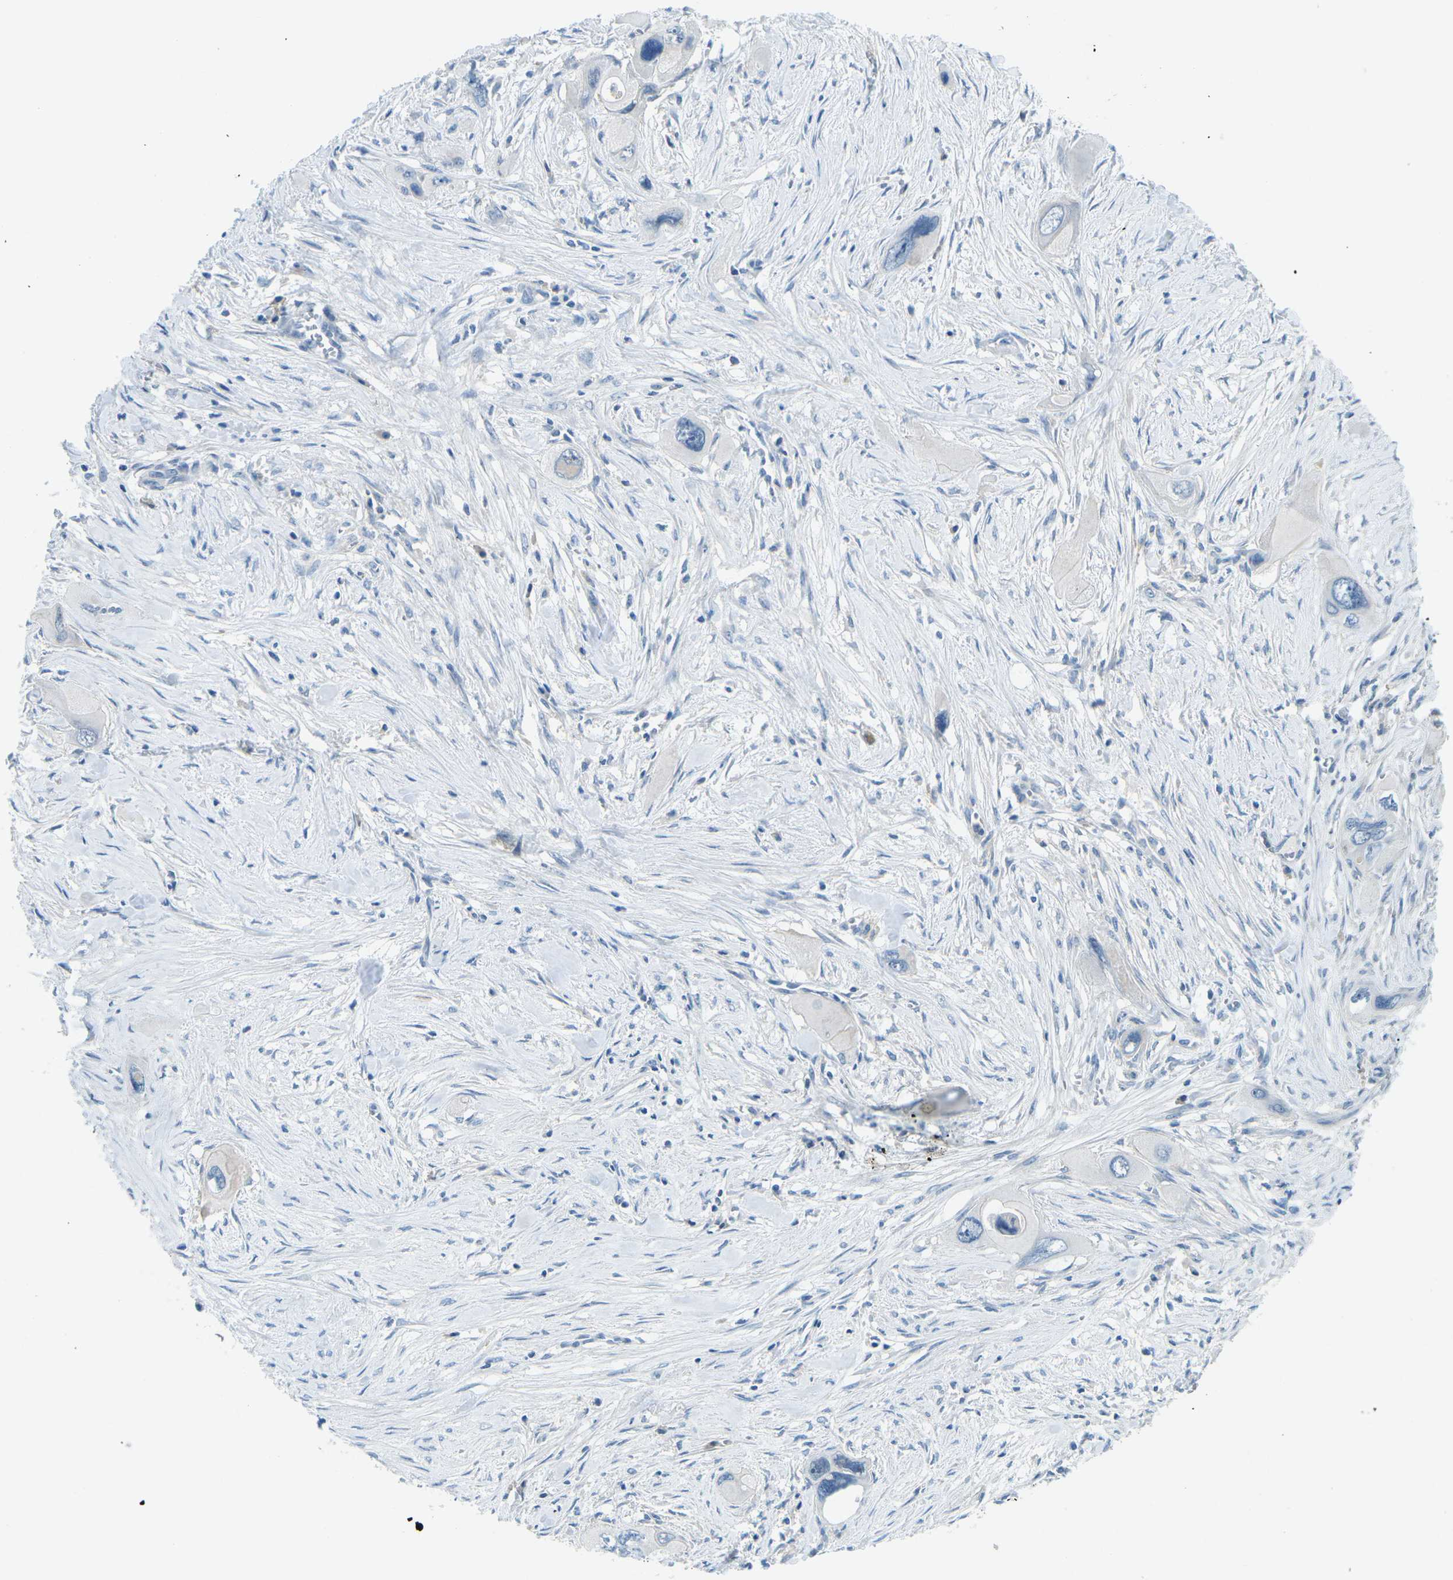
{"staining": {"intensity": "negative", "quantity": "none", "location": "none"}, "tissue": "pancreatic cancer", "cell_type": "Tumor cells", "image_type": "cancer", "snomed": [{"axis": "morphology", "description": "Adenocarcinoma, NOS"}, {"axis": "topography", "description": "Pancreas"}], "caption": "Adenocarcinoma (pancreatic) stained for a protein using immunohistochemistry (IHC) displays no staining tumor cells.", "gene": "CD47", "patient": {"sex": "male", "age": 73}}